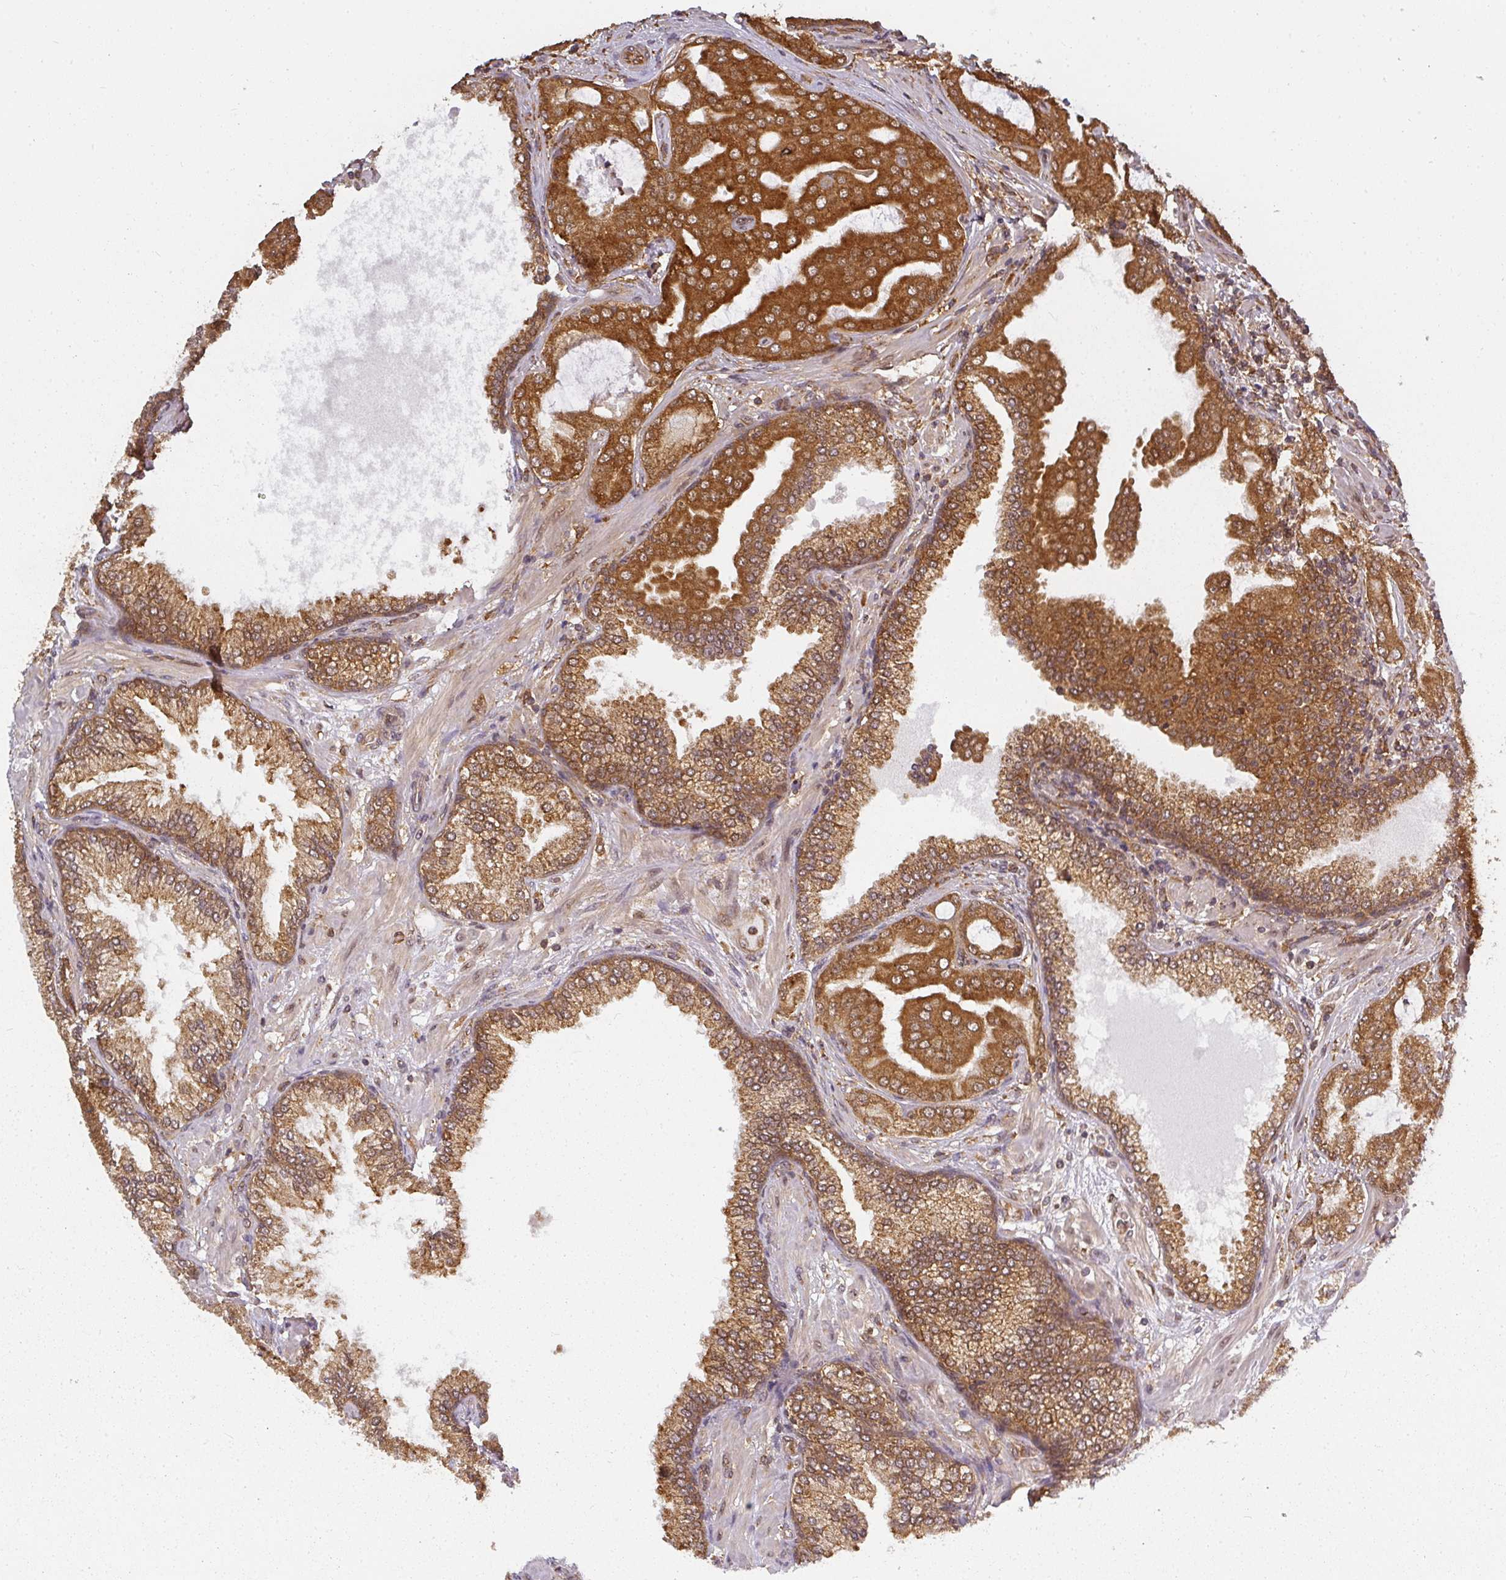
{"staining": {"intensity": "strong", "quantity": ">75%", "location": "cytoplasmic/membranous"}, "tissue": "prostate cancer", "cell_type": "Tumor cells", "image_type": "cancer", "snomed": [{"axis": "morphology", "description": "Adenocarcinoma, High grade"}, {"axis": "topography", "description": "Prostate"}], "caption": "A high-resolution micrograph shows IHC staining of prostate cancer (adenocarcinoma (high-grade)), which exhibits strong cytoplasmic/membranous positivity in approximately >75% of tumor cells.", "gene": "PPP6R3", "patient": {"sex": "male", "age": 68}}